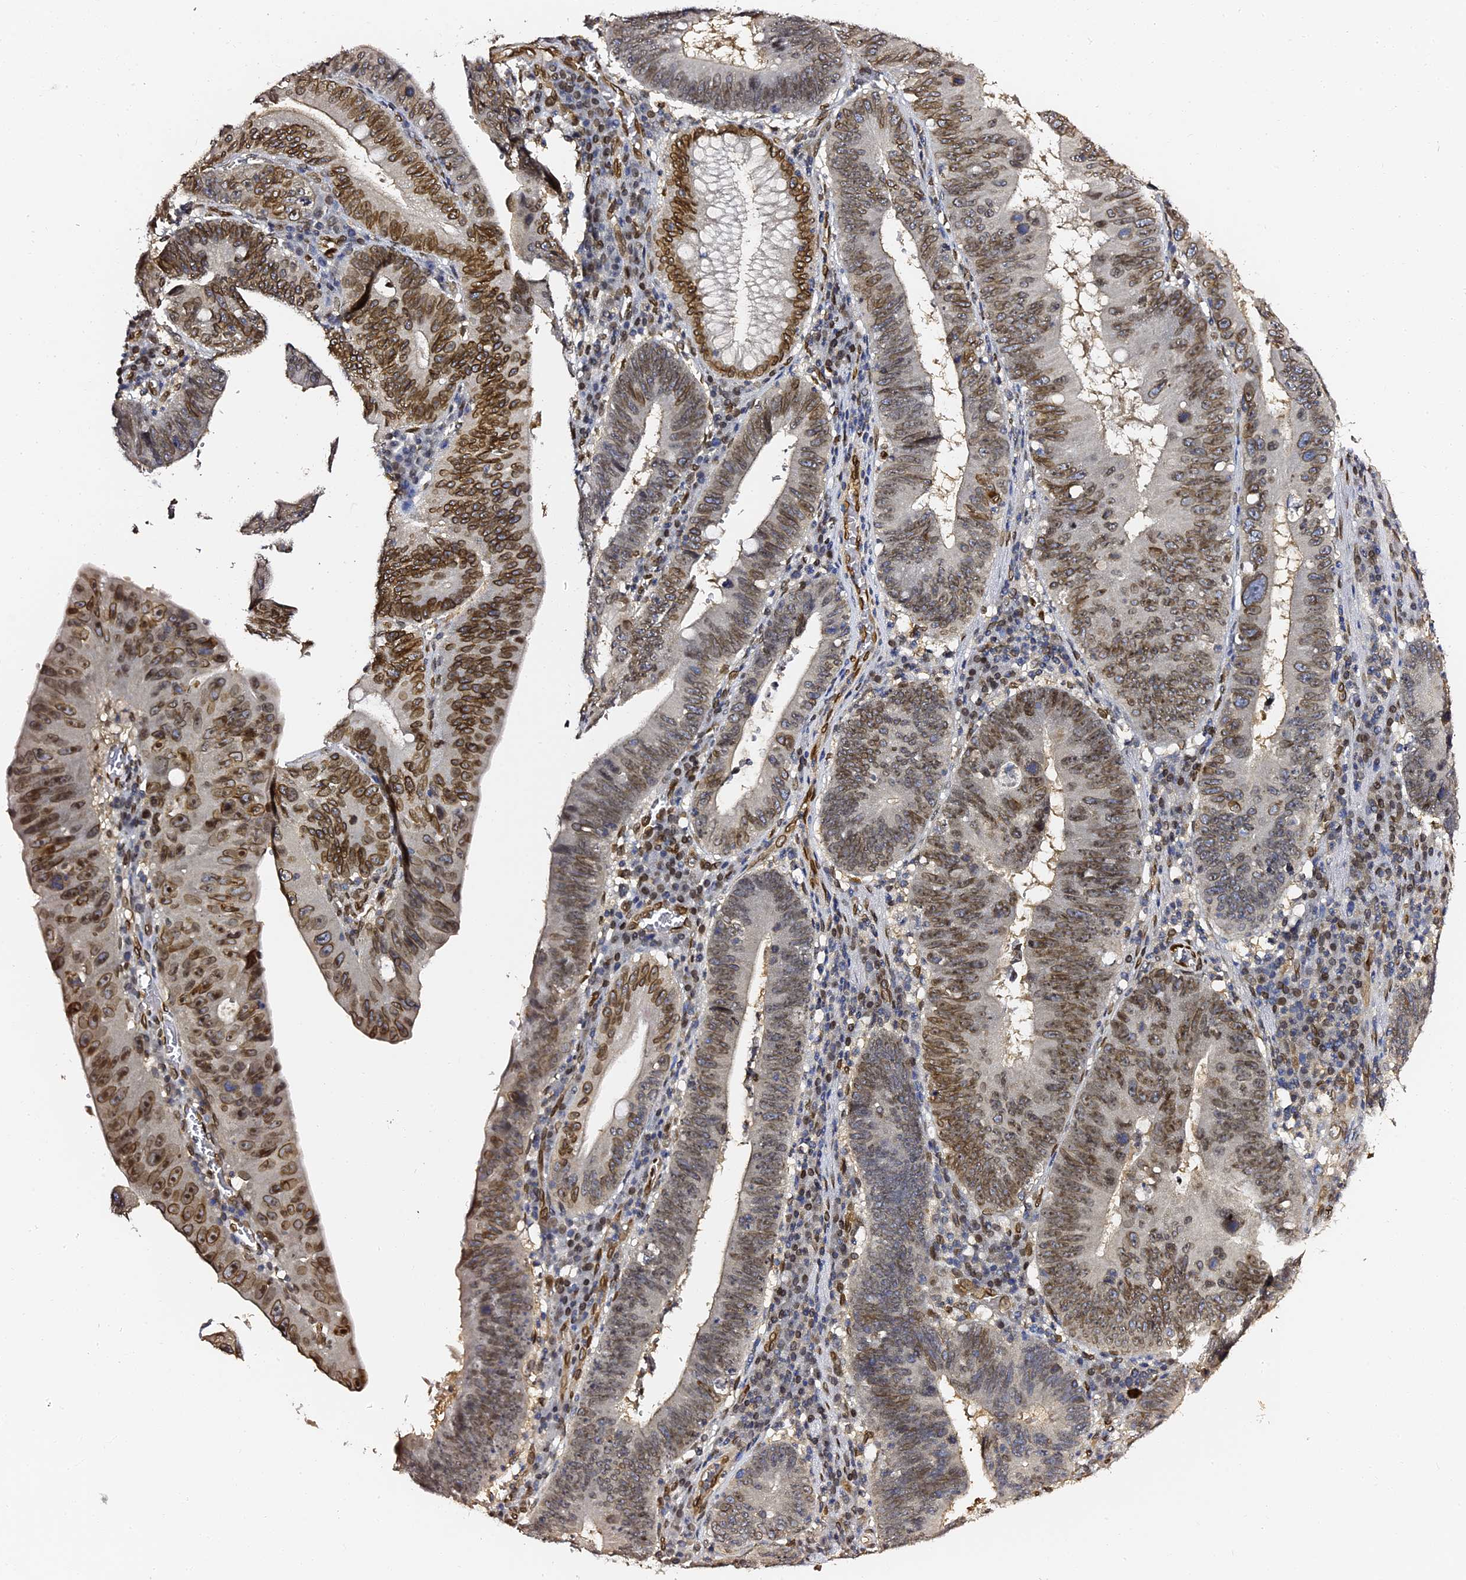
{"staining": {"intensity": "strong", "quantity": "25%-75%", "location": "cytoplasmic/membranous,nuclear"}, "tissue": "stomach cancer", "cell_type": "Tumor cells", "image_type": "cancer", "snomed": [{"axis": "morphology", "description": "Adenocarcinoma, NOS"}, {"axis": "topography", "description": "Stomach"}], "caption": "Immunohistochemistry (IHC) histopathology image of human adenocarcinoma (stomach) stained for a protein (brown), which reveals high levels of strong cytoplasmic/membranous and nuclear positivity in approximately 25%-75% of tumor cells.", "gene": "ANAPC5", "patient": {"sex": "male", "age": 59}}